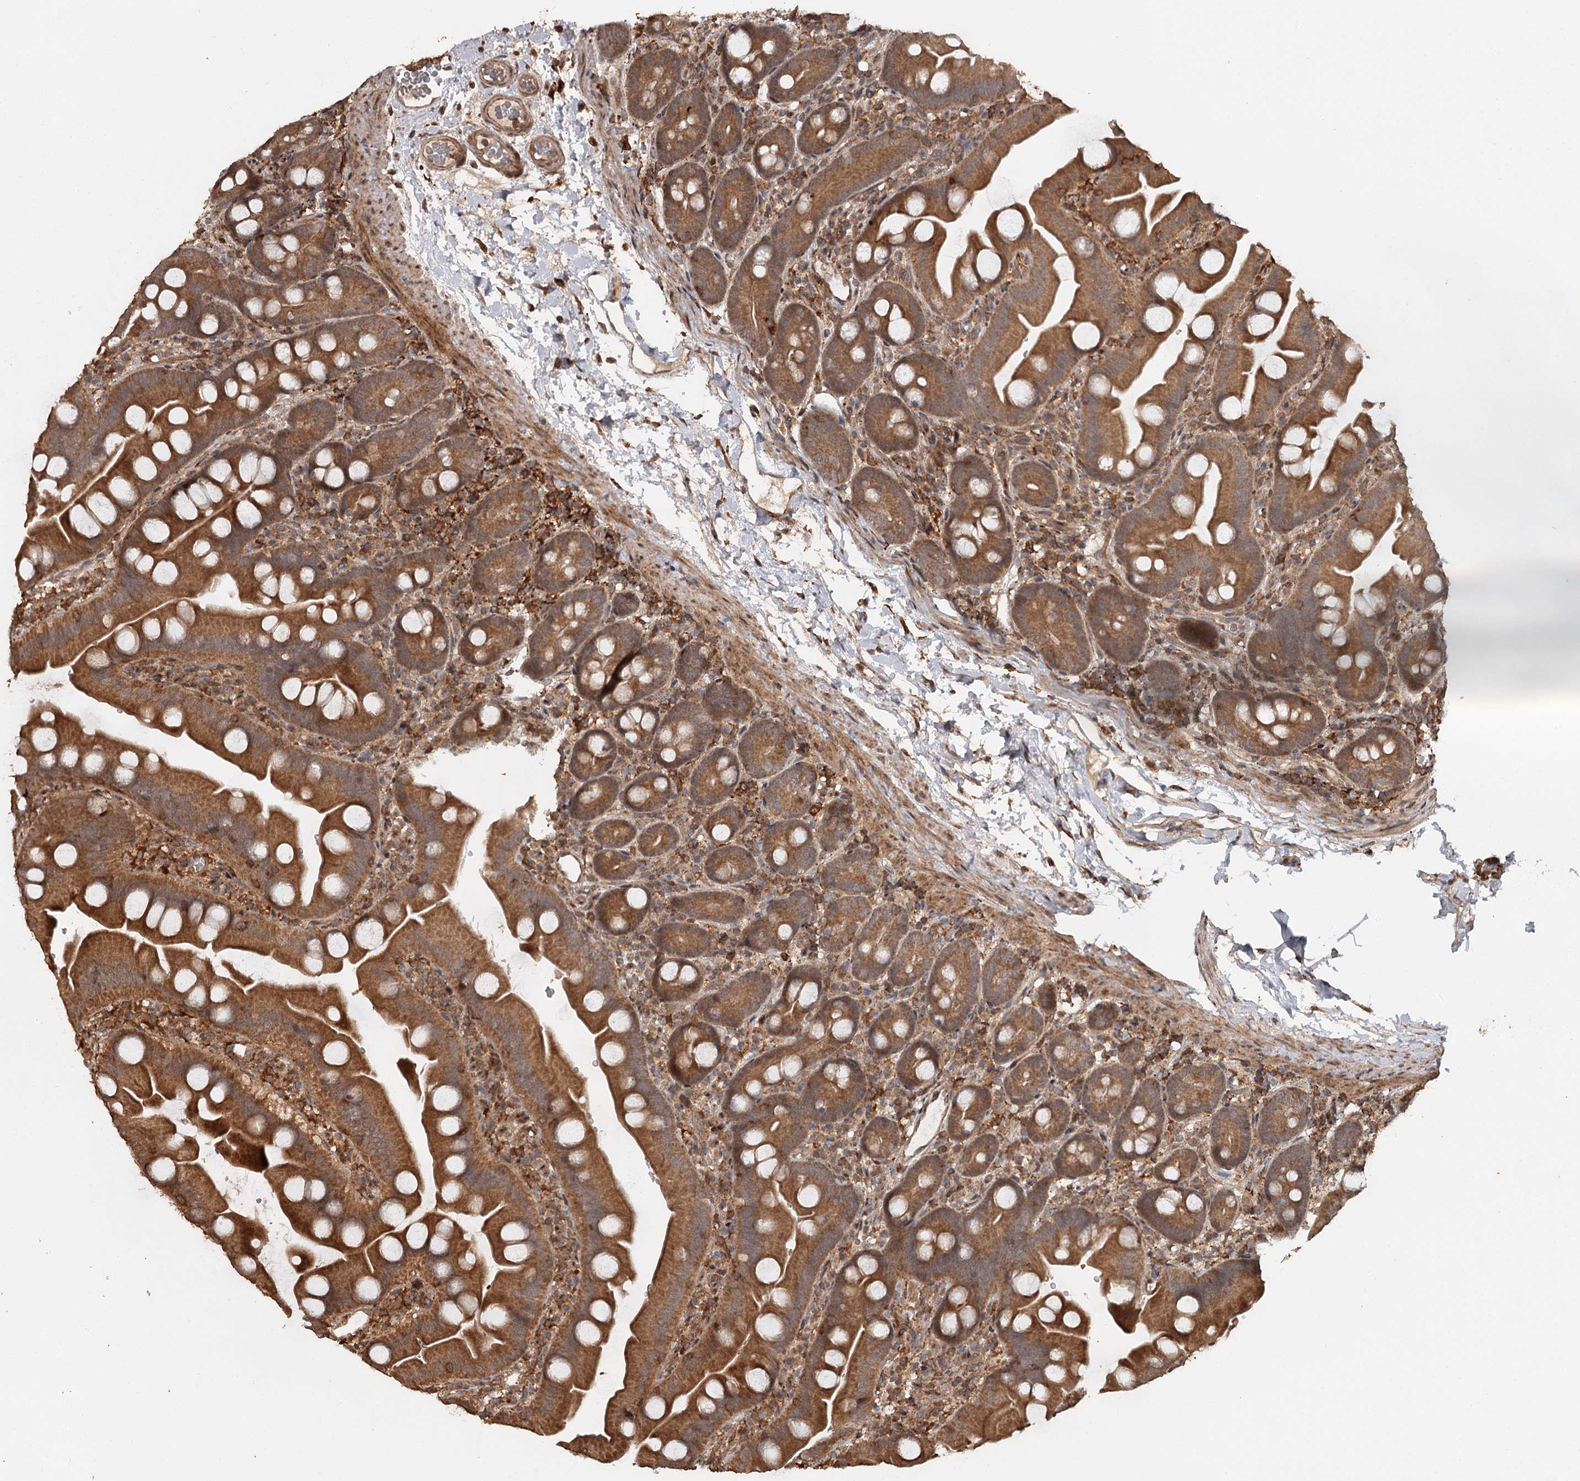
{"staining": {"intensity": "moderate", "quantity": ">75%", "location": "cytoplasmic/membranous"}, "tissue": "small intestine", "cell_type": "Glandular cells", "image_type": "normal", "snomed": [{"axis": "morphology", "description": "Normal tissue, NOS"}, {"axis": "topography", "description": "Small intestine"}], "caption": "This photomicrograph displays benign small intestine stained with IHC to label a protein in brown. The cytoplasmic/membranous of glandular cells show moderate positivity for the protein. Nuclei are counter-stained blue.", "gene": "FAXC", "patient": {"sex": "female", "age": 68}}